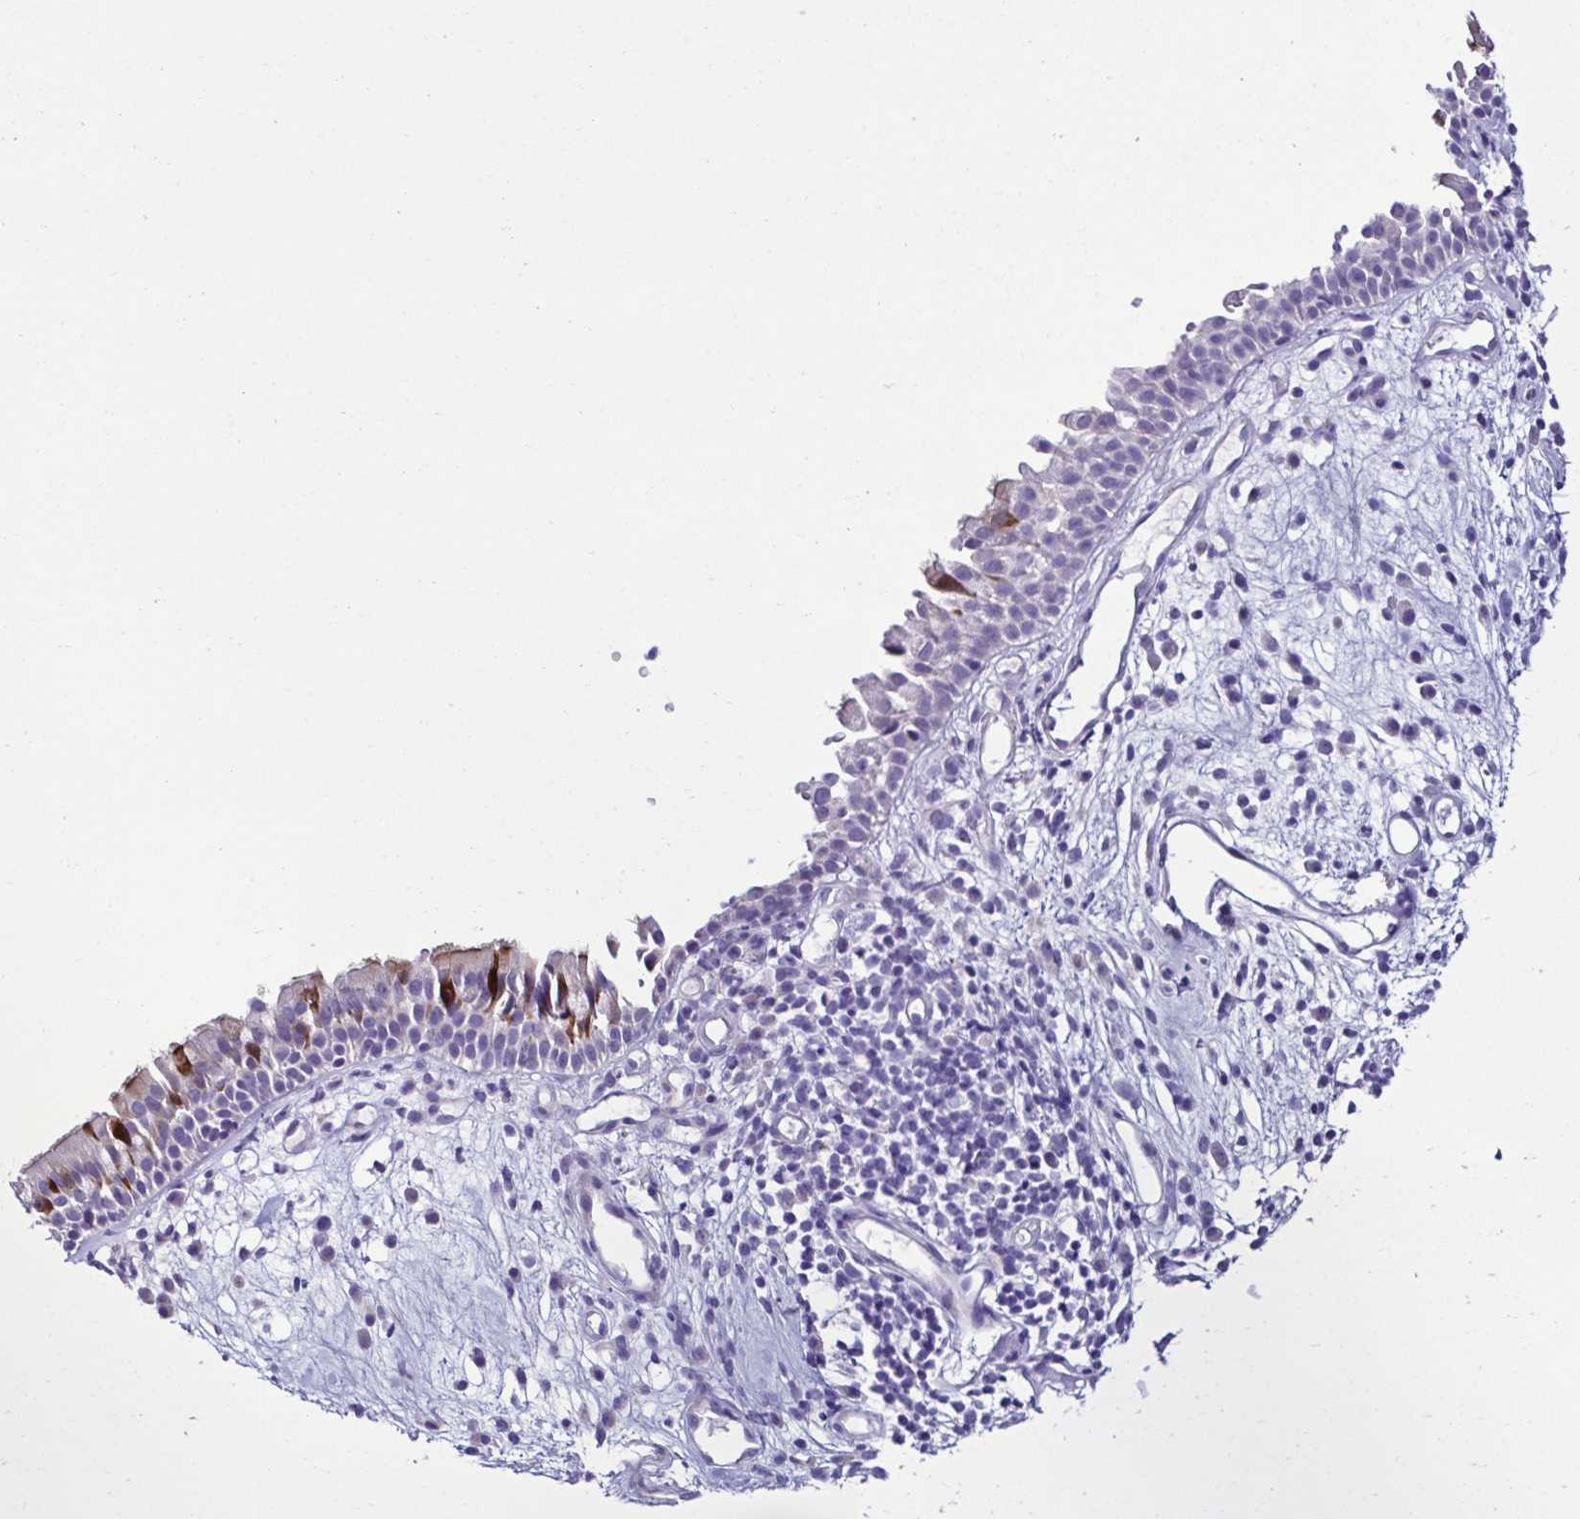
{"staining": {"intensity": "moderate", "quantity": "<25%", "location": "cytoplasmic/membranous"}, "tissue": "nasopharynx", "cell_type": "Respiratory epithelial cells", "image_type": "normal", "snomed": [{"axis": "morphology", "description": "Normal tissue, NOS"}, {"axis": "morphology", "description": "Inflammation, NOS"}, {"axis": "topography", "description": "Nasopharynx"}], "caption": "Brown immunohistochemical staining in benign human nasopharynx demonstrates moderate cytoplasmic/membranous expression in about <25% of respiratory epithelial cells.", "gene": "SRL", "patient": {"sex": "male", "age": 54}}